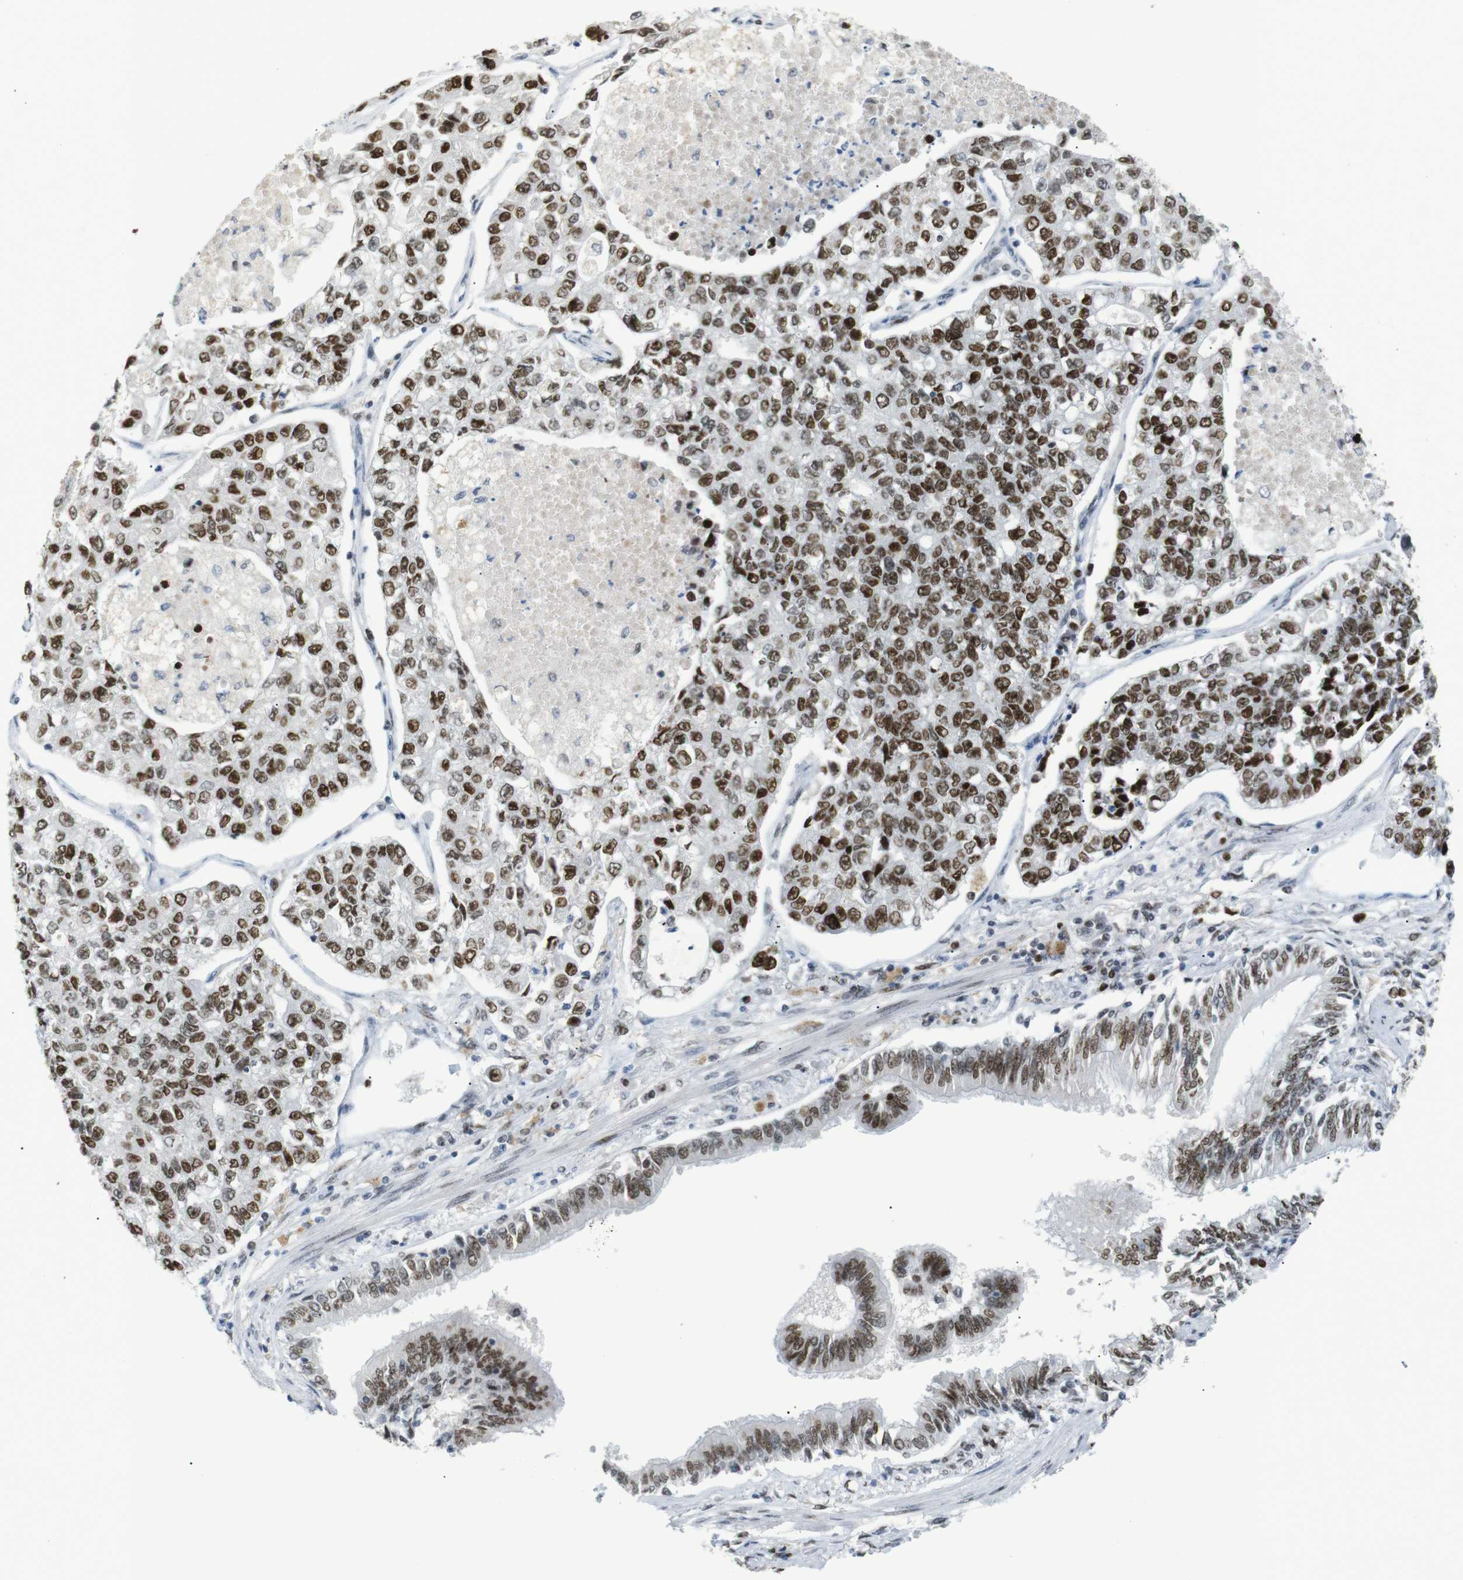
{"staining": {"intensity": "strong", "quantity": ">75%", "location": "nuclear"}, "tissue": "lung cancer", "cell_type": "Tumor cells", "image_type": "cancer", "snomed": [{"axis": "morphology", "description": "Adenocarcinoma, NOS"}, {"axis": "topography", "description": "Lung"}], "caption": "Protein staining of lung cancer tissue shows strong nuclear expression in approximately >75% of tumor cells.", "gene": "RIOX2", "patient": {"sex": "male", "age": 49}}